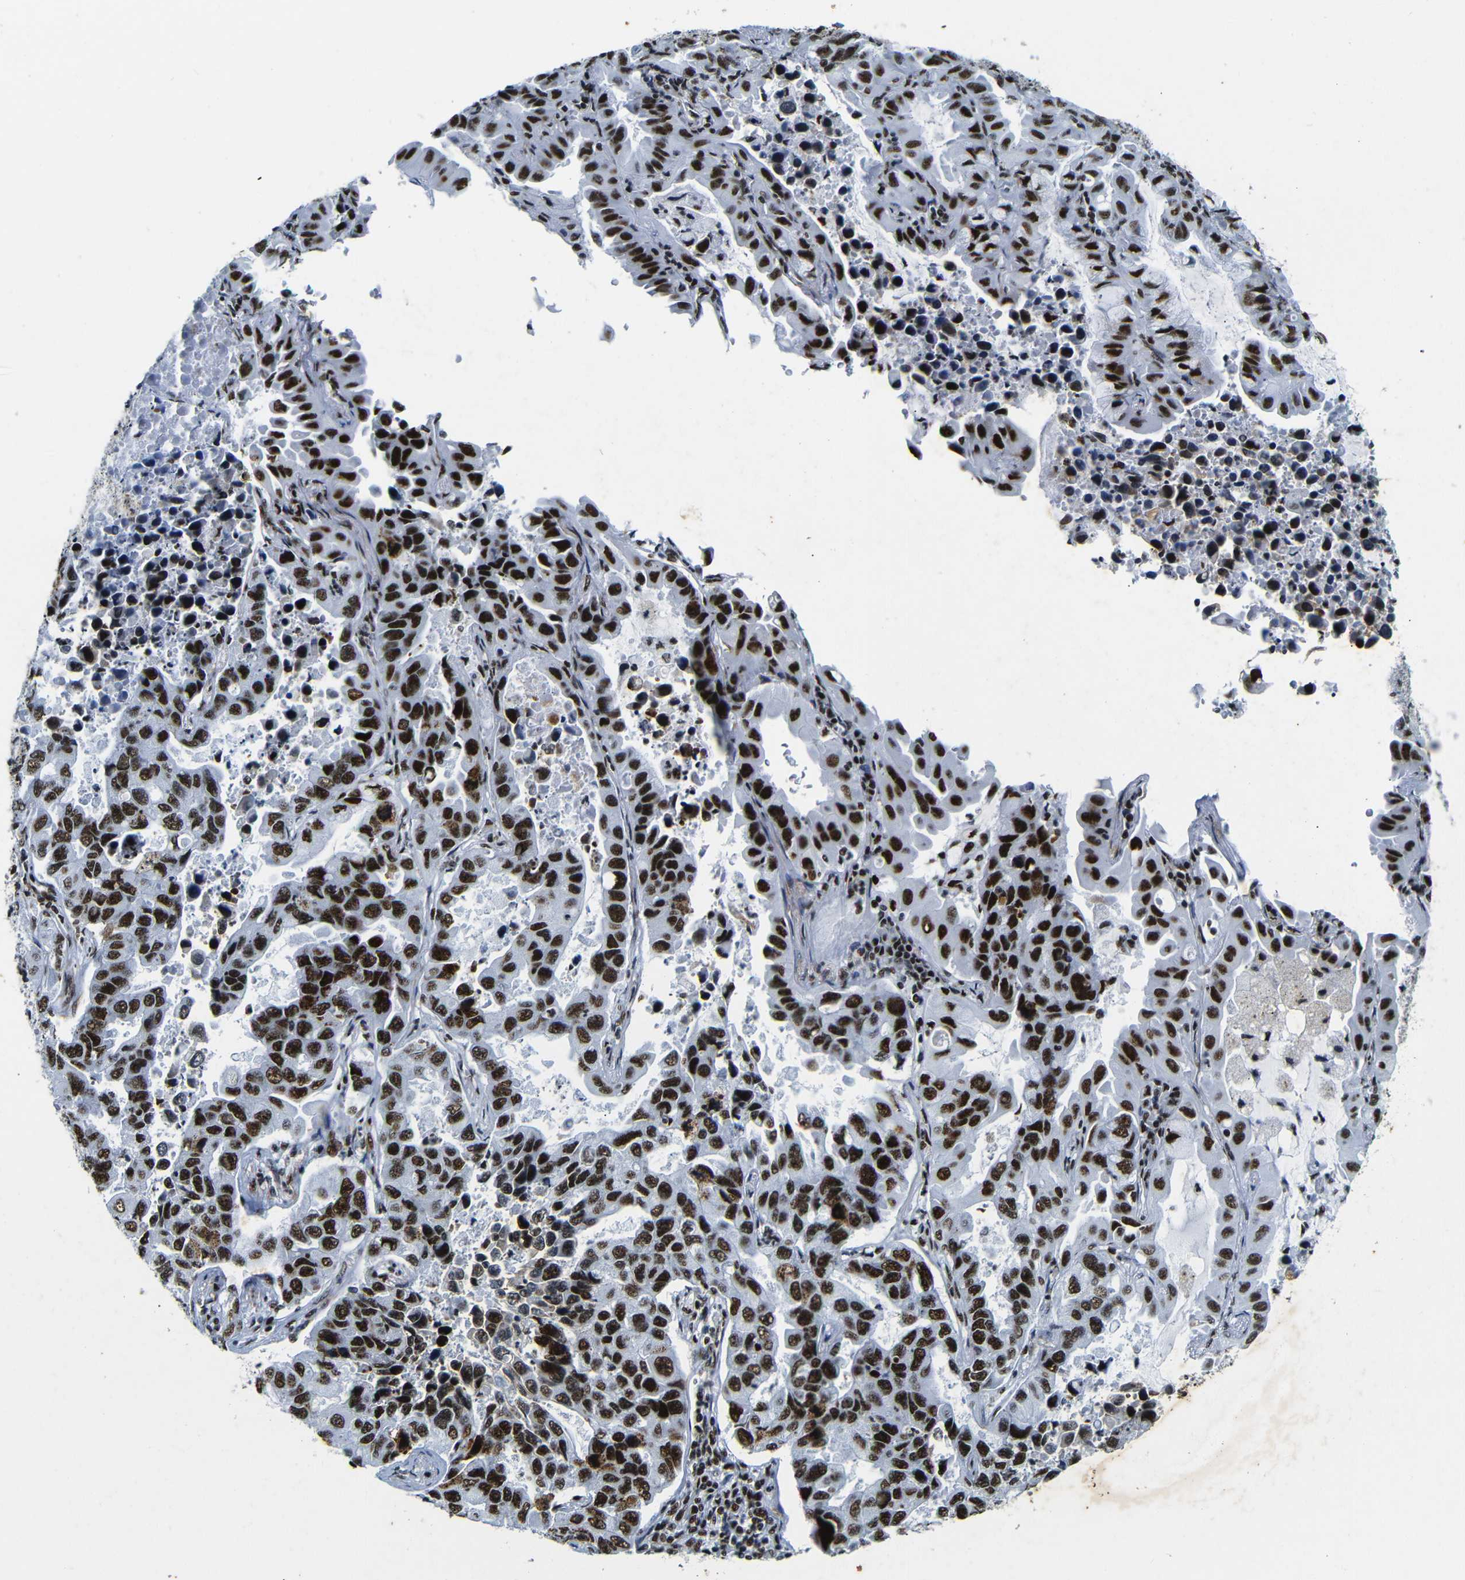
{"staining": {"intensity": "strong", "quantity": ">75%", "location": "nuclear"}, "tissue": "lung cancer", "cell_type": "Tumor cells", "image_type": "cancer", "snomed": [{"axis": "morphology", "description": "Adenocarcinoma, NOS"}, {"axis": "topography", "description": "Lung"}], "caption": "Immunohistochemistry staining of lung cancer (adenocarcinoma), which displays high levels of strong nuclear positivity in about >75% of tumor cells indicating strong nuclear protein staining. The staining was performed using DAB (brown) for protein detection and nuclei were counterstained in hematoxylin (blue).", "gene": "SRSF1", "patient": {"sex": "male", "age": 64}}